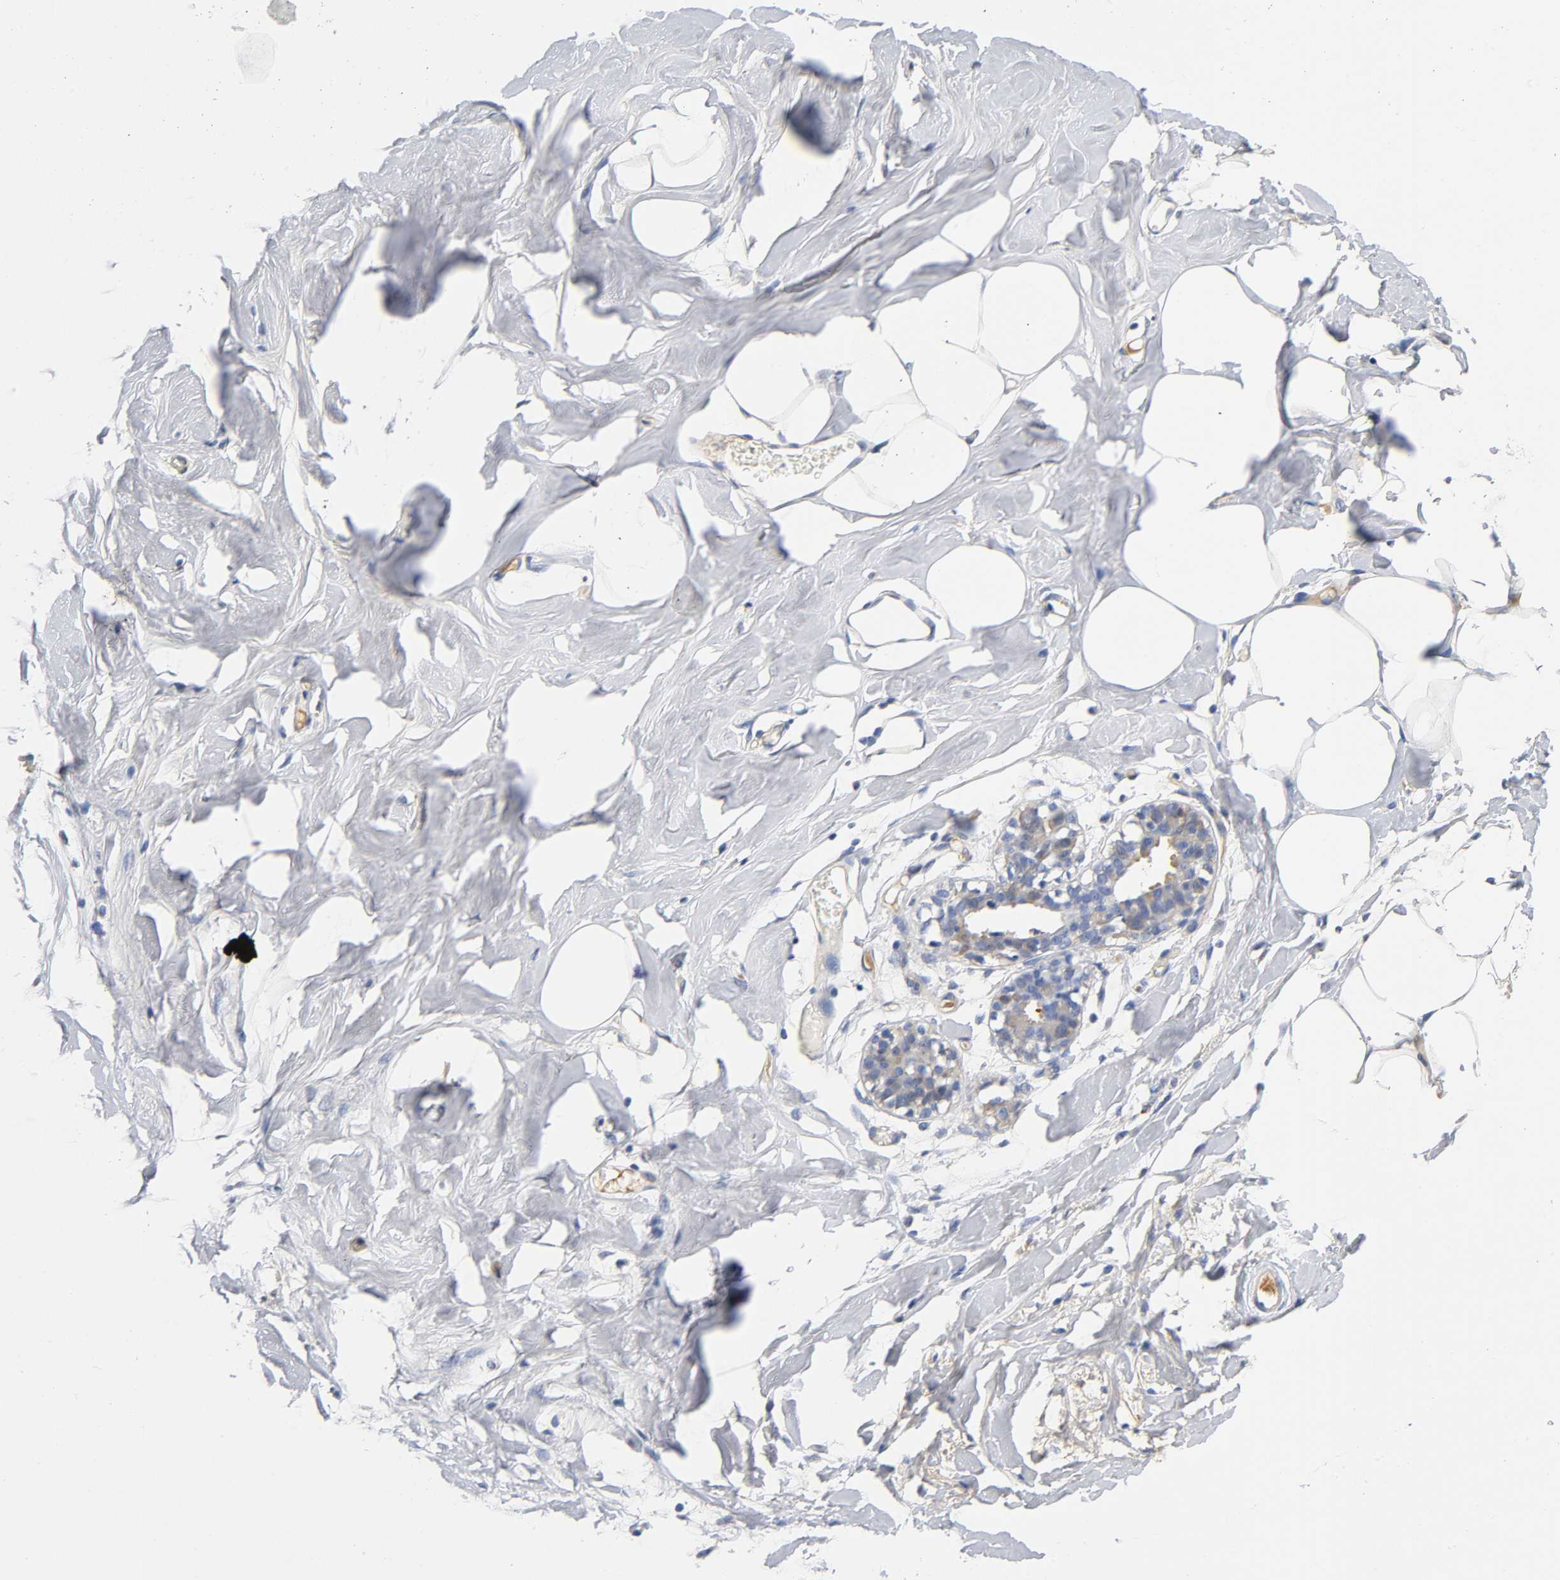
{"staining": {"intensity": "negative", "quantity": "none", "location": "none"}, "tissue": "breast", "cell_type": "Adipocytes", "image_type": "normal", "snomed": [{"axis": "morphology", "description": "Normal tissue, NOS"}, {"axis": "topography", "description": "Breast"}, {"axis": "topography", "description": "Adipose tissue"}], "caption": "An image of breast stained for a protein demonstrates no brown staining in adipocytes. The staining was performed using DAB (3,3'-diaminobenzidine) to visualize the protein expression in brown, while the nuclei were stained in blue with hematoxylin (Magnification: 20x).", "gene": "TNC", "patient": {"sex": "female", "age": 25}}